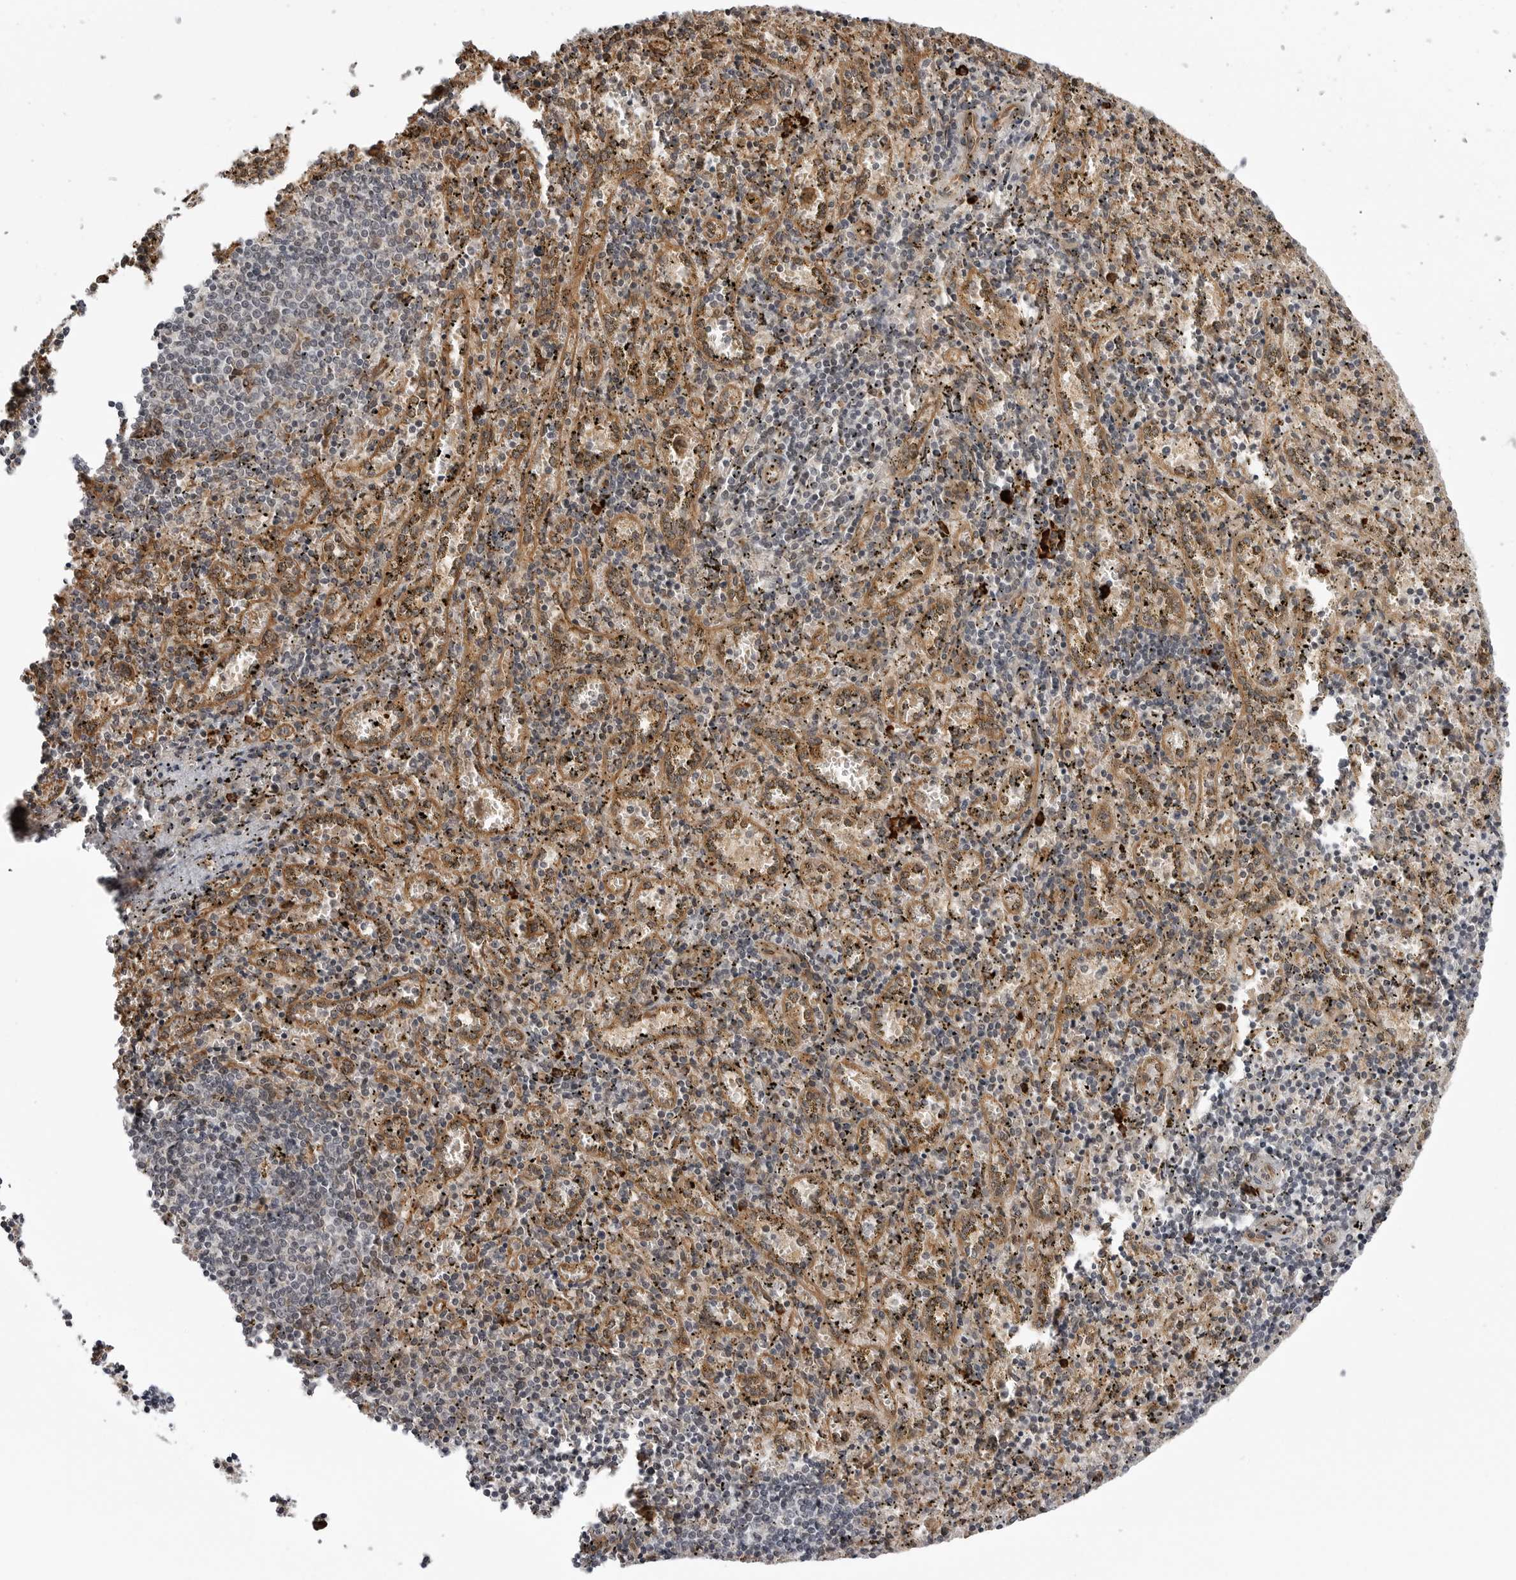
{"staining": {"intensity": "strong", "quantity": "<25%", "location": "cytoplasmic/membranous"}, "tissue": "spleen", "cell_type": "Cells in red pulp", "image_type": "normal", "snomed": [{"axis": "morphology", "description": "Normal tissue, NOS"}, {"axis": "topography", "description": "Spleen"}], "caption": "Protein analysis of benign spleen demonstrates strong cytoplasmic/membranous expression in about <25% of cells in red pulp.", "gene": "ARL5A", "patient": {"sex": "male", "age": 11}}